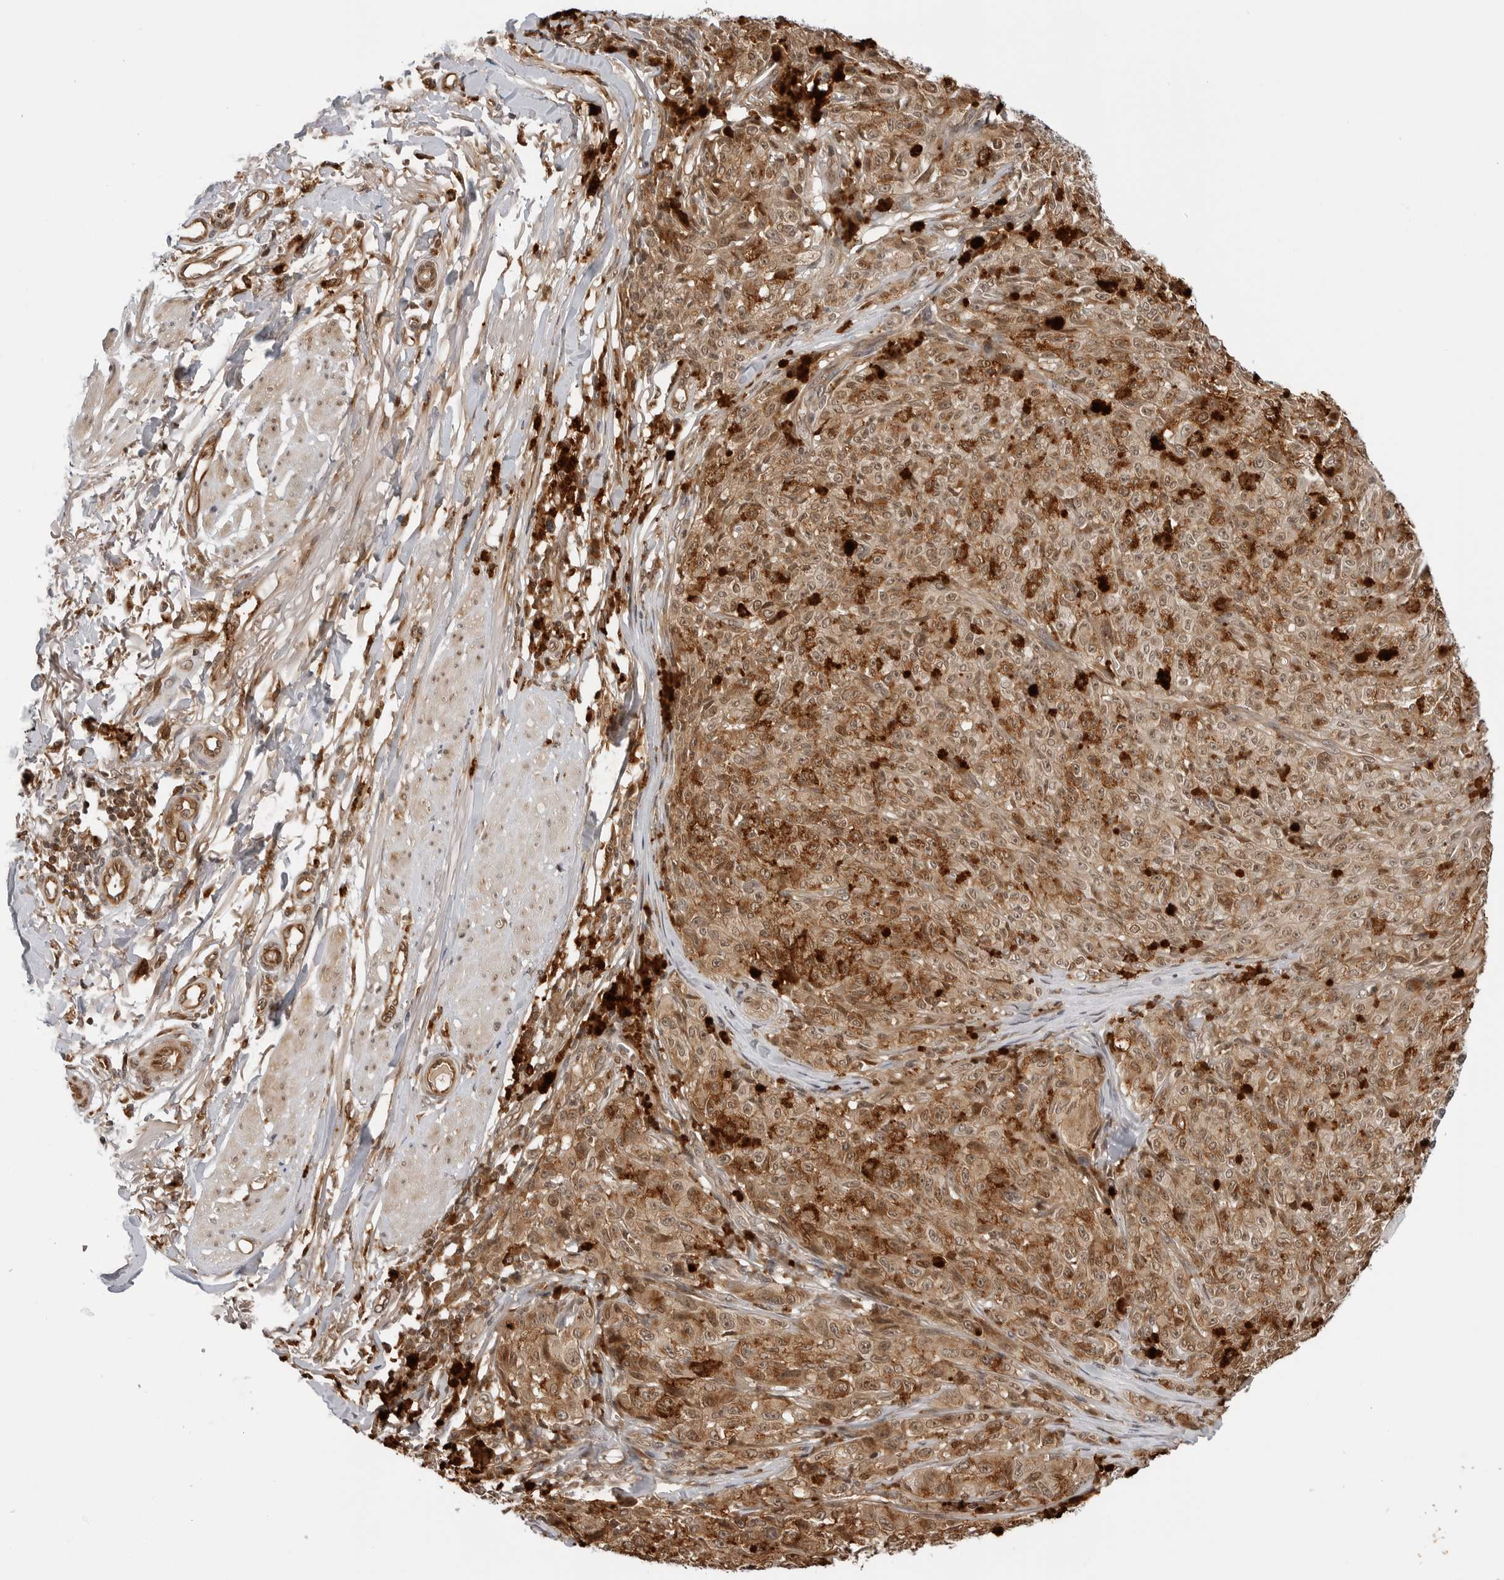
{"staining": {"intensity": "moderate", "quantity": ">75%", "location": "cytoplasmic/membranous,nuclear"}, "tissue": "melanoma", "cell_type": "Tumor cells", "image_type": "cancer", "snomed": [{"axis": "morphology", "description": "Malignant melanoma, NOS"}, {"axis": "topography", "description": "Skin"}], "caption": "Immunohistochemistry of melanoma displays medium levels of moderate cytoplasmic/membranous and nuclear positivity in approximately >75% of tumor cells.", "gene": "TIPRL", "patient": {"sex": "female", "age": 82}}